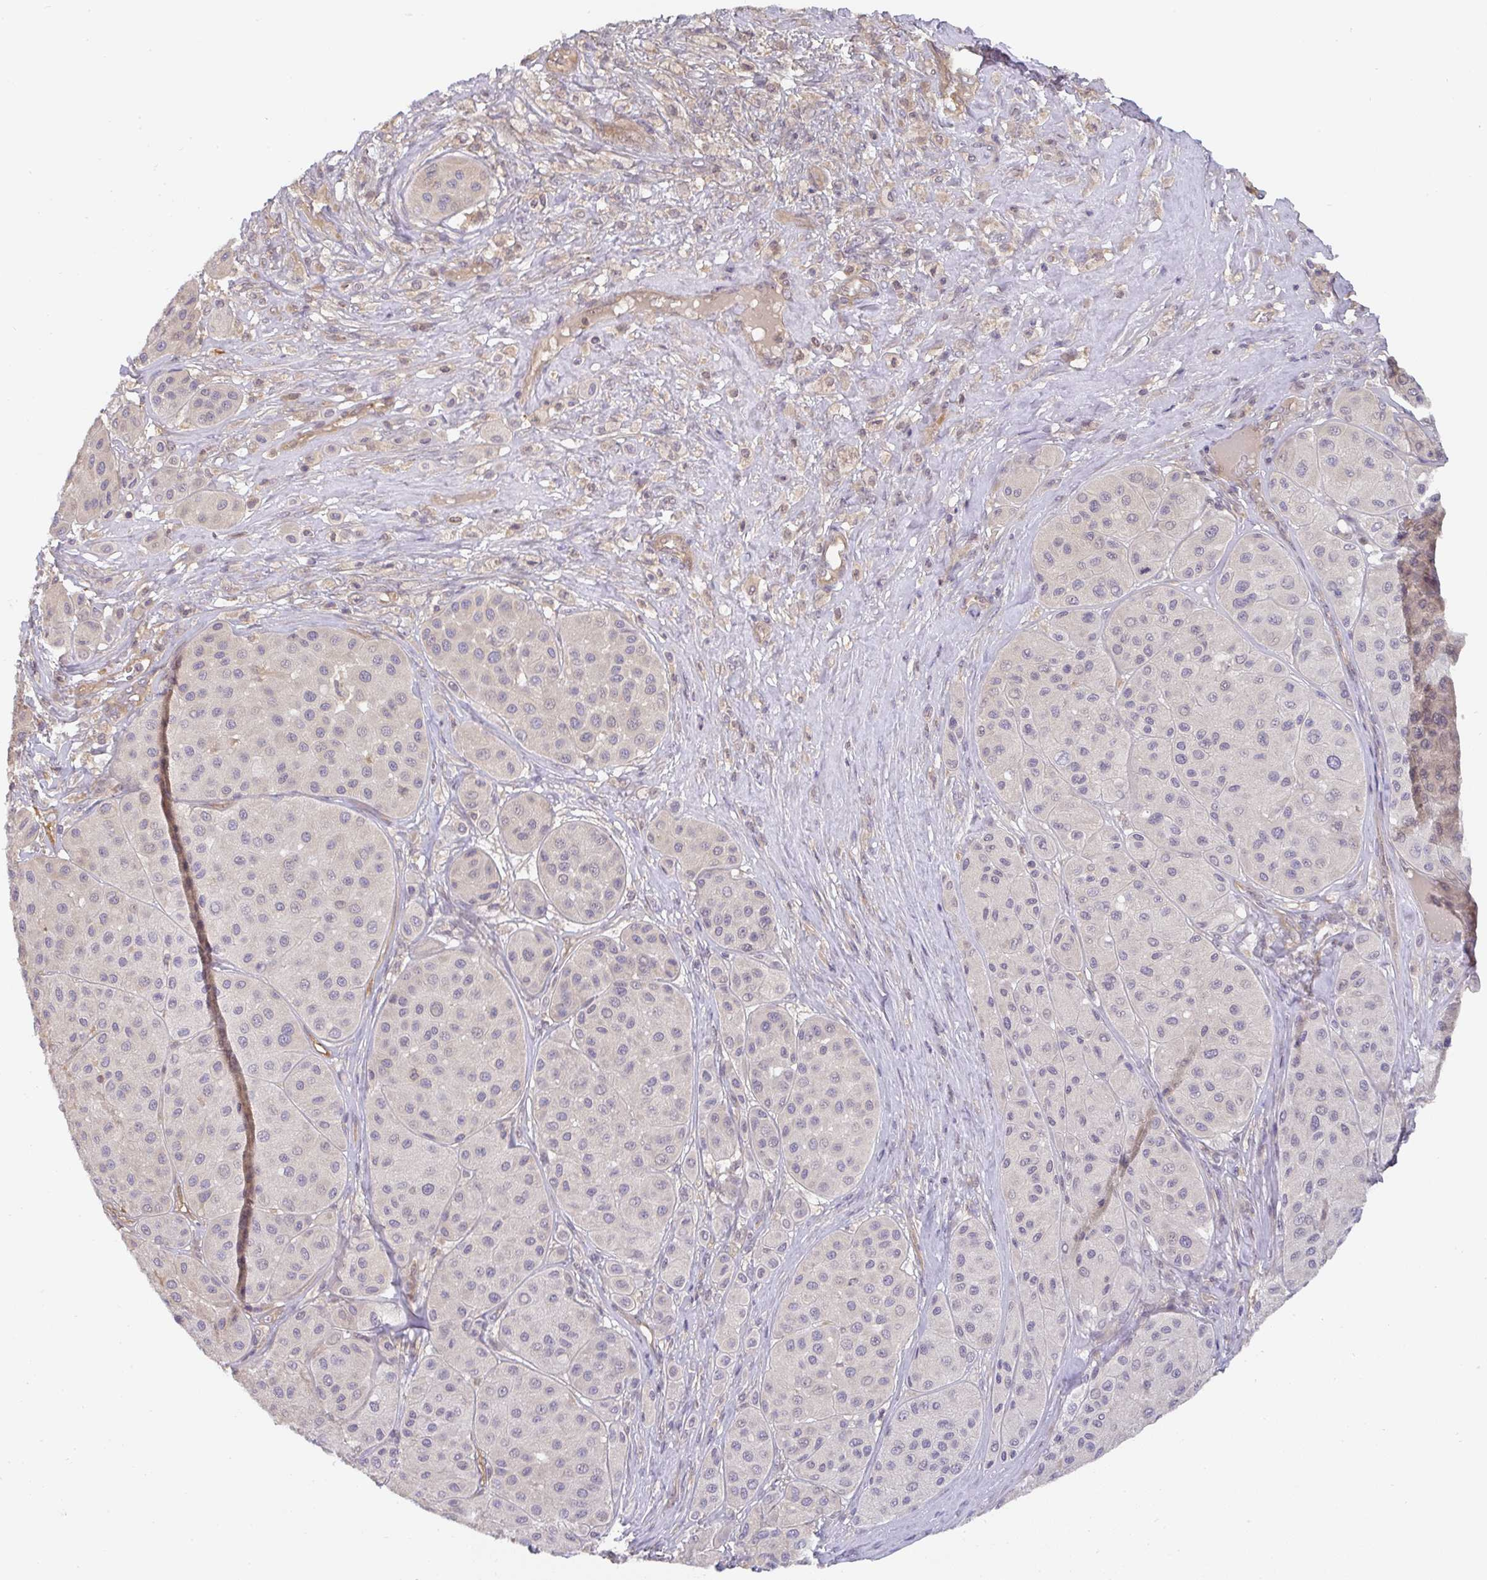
{"staining": {"intensity": "negative", "quantity": "none", "location": "none"}, "tissue": "melanoma", "cell_type": "Tumor cells", "image_type": "cancer", "snomed": [{"axis": "morphology", "description": "Malignant melanoma, Metastatic site"}, {"axis": "topography", "description": "Smooth muscle"}], "caption": "There is no significant positivity in tumor cells of melanoma.", "gene": "GSDMB", "patient": {"sex": "male", "age": 41}}